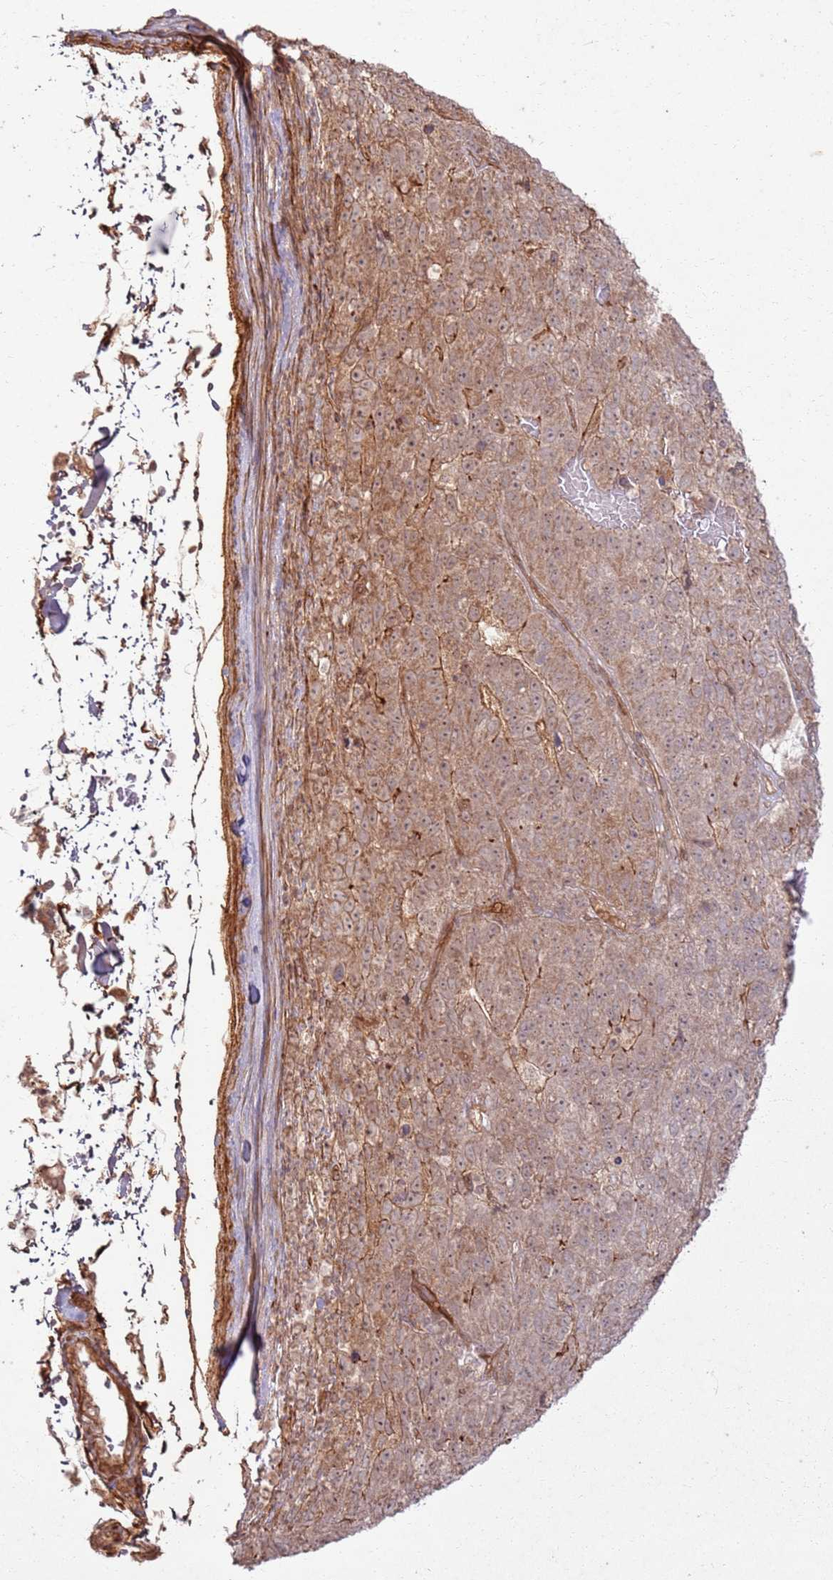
{"staining": {"intensity": "moderate", "quantity": "<25%", "location": "cytoplasmic/membranous,nuclear"}, "tissue": "pancreatic cancer", "cell_type": "Tumor cells", "image_type": "cancer", "snomed": [{"axis": "morphology", "description": "Adenocarcinoma, NOS"}, {"axis": "topography", "description": "Pancreas"}], "caption": "Immunohistochemical staining of human adenocarcinoma (pancreatic) exhibits low levels of moderate cytoplasmic/membranous and nuclear protein positivity in approximately <25% of tumor cells. The staining is performed using DAB (3,3'-diaminobenzidine) brown chromogen to label protein expression. The nuclei are counter-stained blue using hematoxylin.", "gene": "ZNF623", "patient": {"sex": "female", "age": 61}}